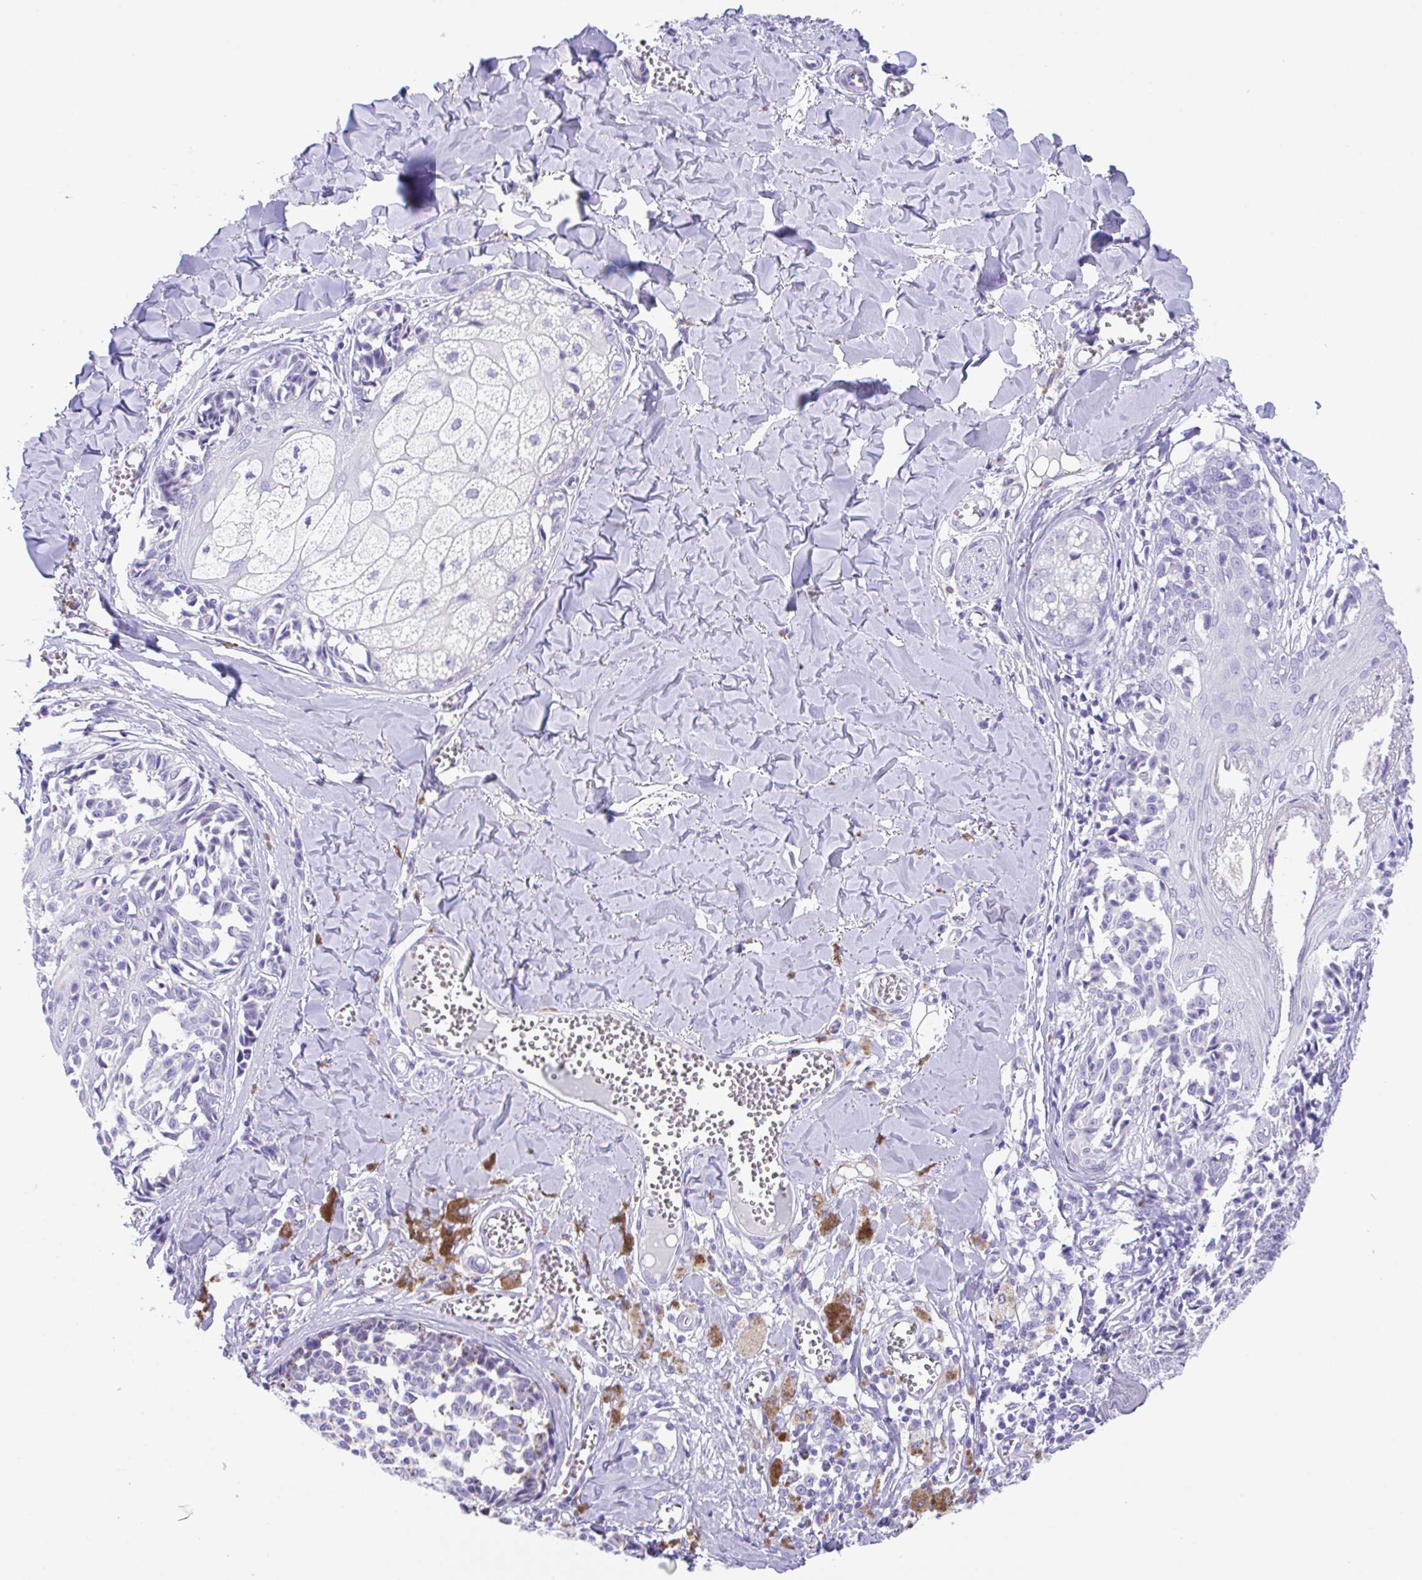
{"staining": {"intensity": "negative", "quantity": "none", "location": "none"}, "tissue": "melanoma", "cell_type": "Tumor cells", "image_type": "cancer", "snomed": [{"axis": "morphology", "description": "Malignant melanoma, NOS"}, {"axis": "topography", "description": "Skin"}], "caption": "A high-resolution image shows IHC staining of malignant melanoma, which reveals no significant staining in tumor cells.", "gene": "HACD4", "patient": {"sex": "female", "age": 43}}